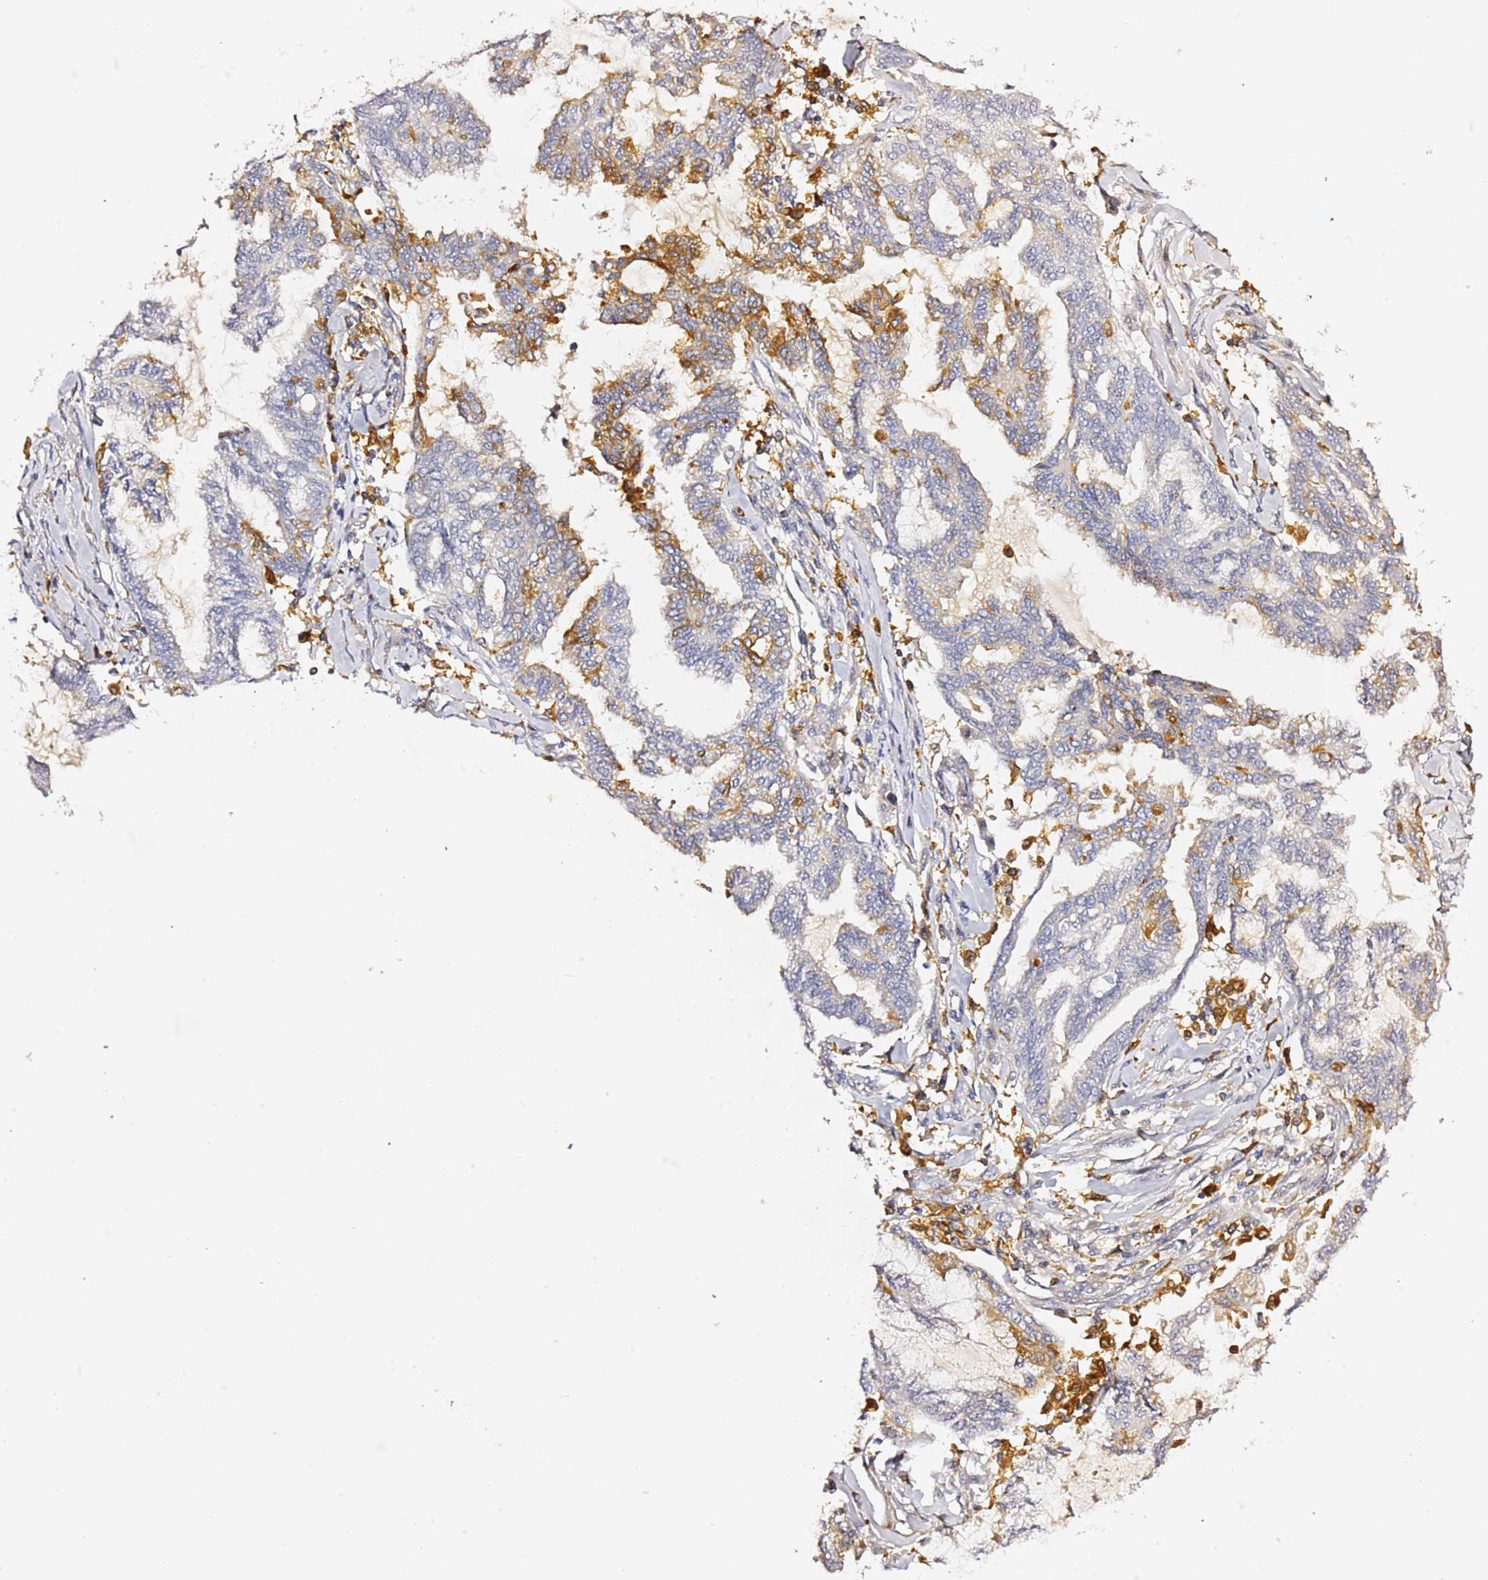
{"staining": {"intensity": "moderate", "quantity": "<25%", "location": "cytoplasmic/membranous"}, "tissue": "endometrial cancer", "cell_type": "Tumor cells", "image_type": "cancer", "snomed": [{"axis": "morphology", "description": "Adenocarcinoma, NOS"}, {"axis": "topography", "description": "Endometrium"}], "caption": "Protein analysis of endometrial adenocarcinoma tissue reveals moderate cytoplasmic/membranous expression in about <25% of tumor cells.", "gene": "IL4I1", "patient": {"sex": "female", "age": 86}}